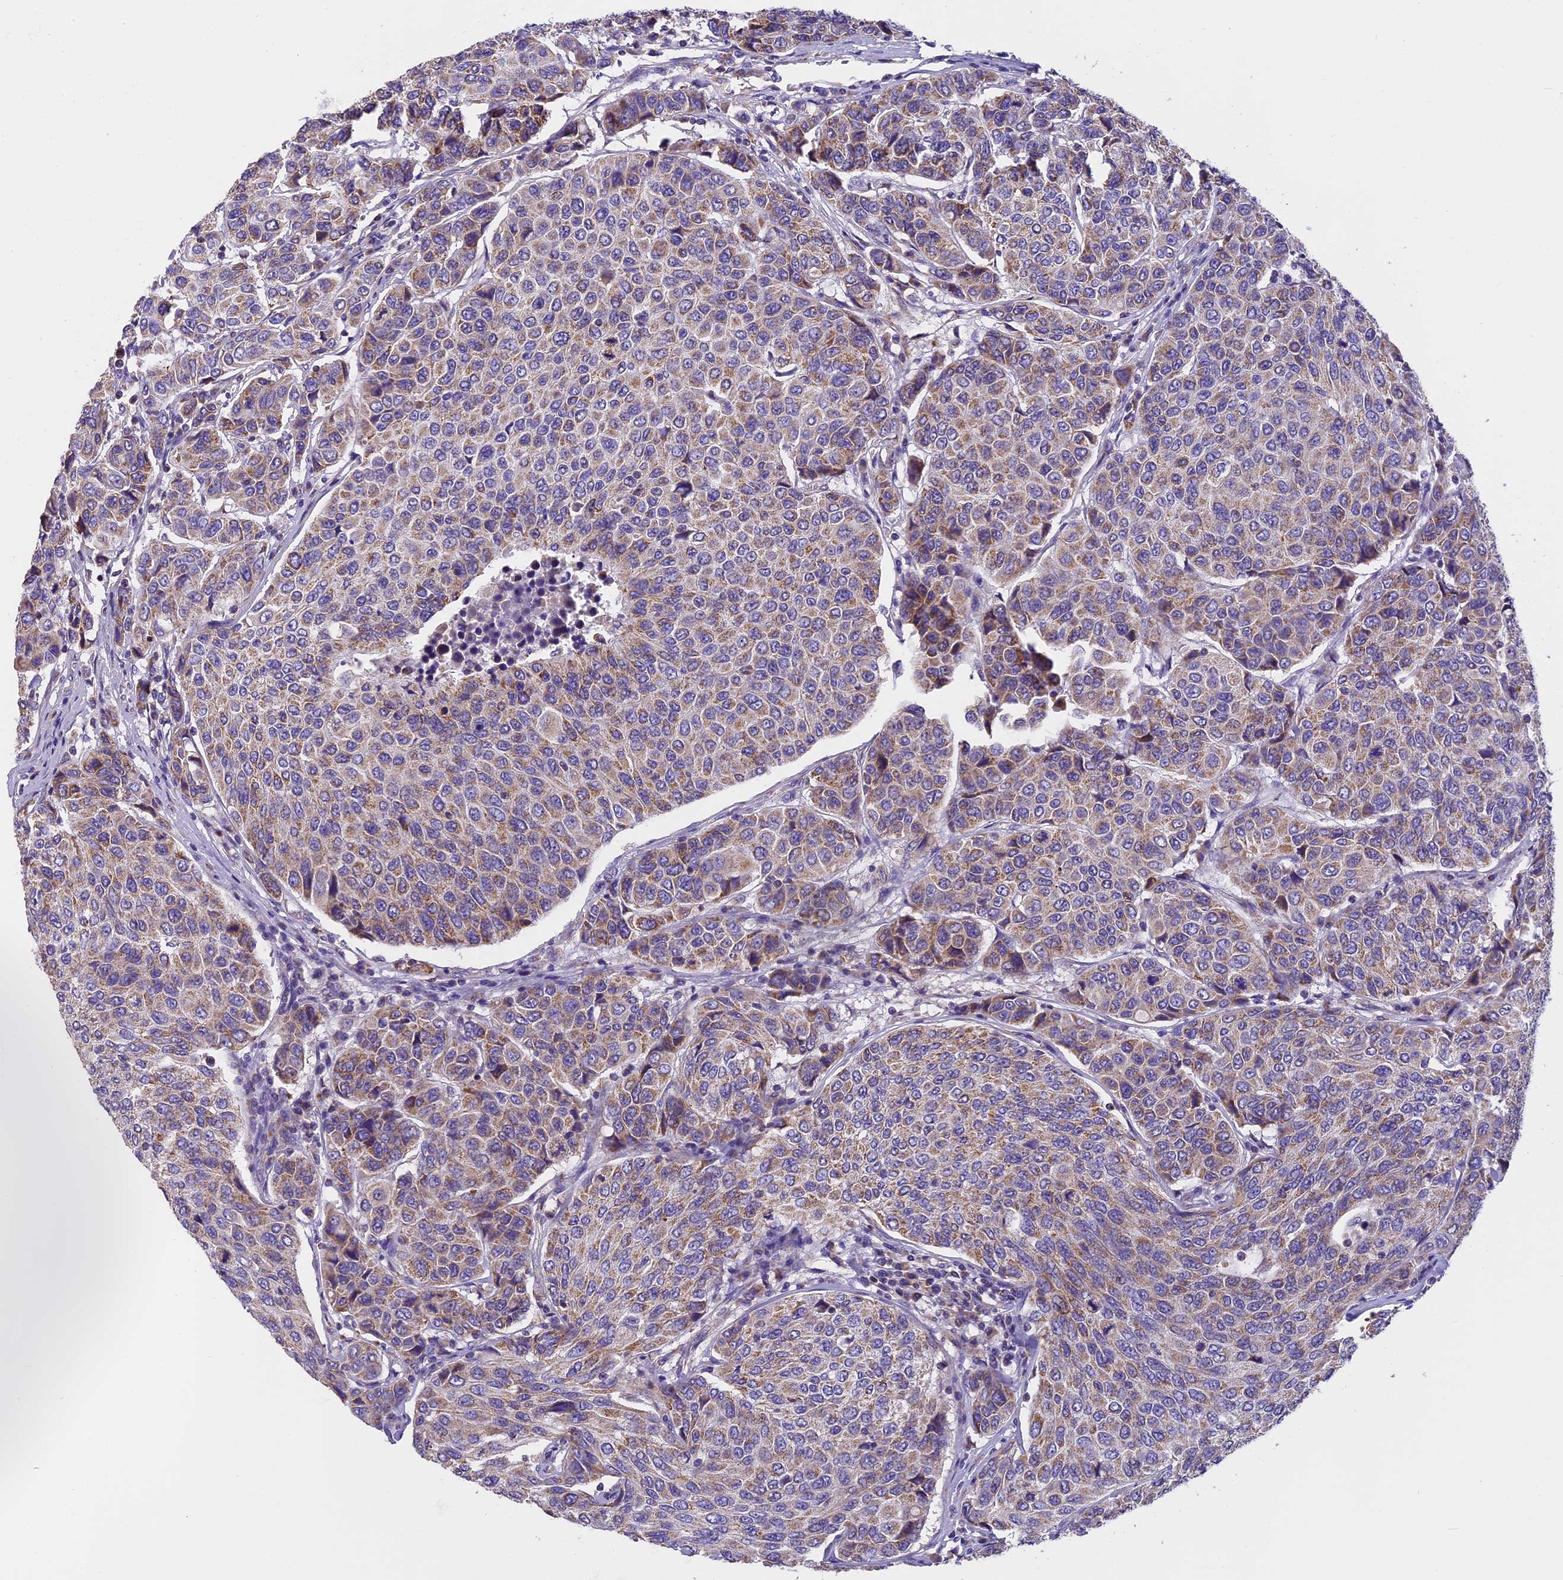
{"staining": {"intensity": "weak", "quantity": ">75%", "location": "cytoplasmic/membranous"}, "tissue": "breast cancer", "cell_type": "Tumor cells", "image_type": "cancer", "snomed": [{"axis": "morphology", "description": "Duct carcinoma"}, {"axis": "topography", "description": "Breast"}], "caption": "Protein expression analysis of breast invasive ductal carcinoma exhibits weak cytoplasmic/membranous positivity in approximately >75% of tumor cells.", "gene": "MGME1", "patient": {"sex": "female", "age": 55}}